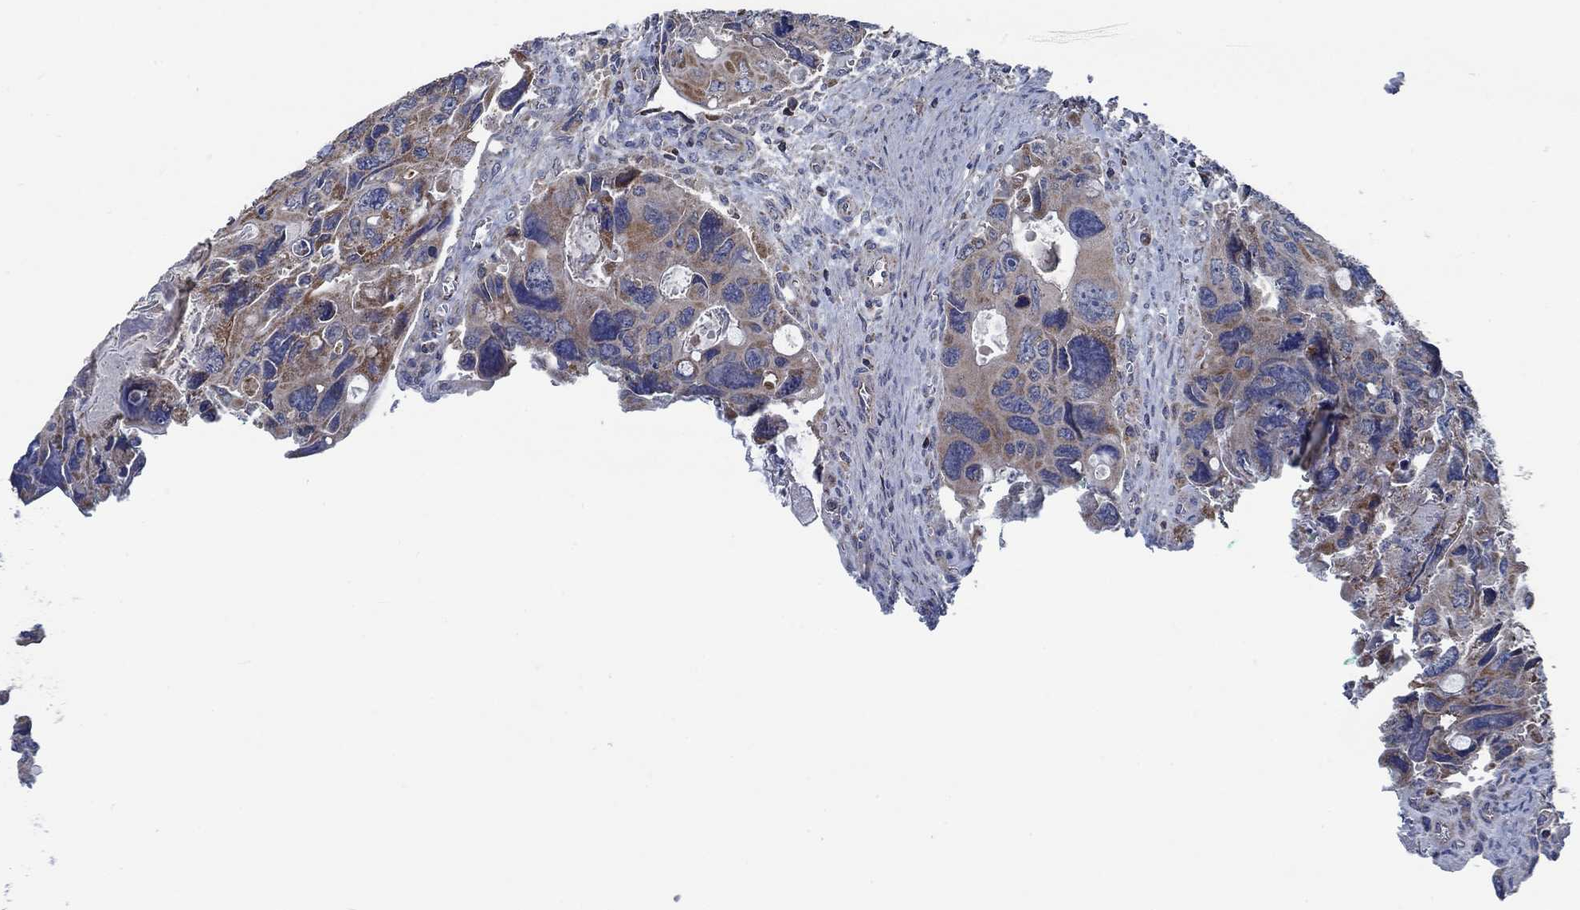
{"staining": {"intensity": "weak", "quantity": ">75%", "location": "cytoplasmic/membranous"}, "tissue": "colorectal cancer", "cell_type": "Tumor cells", "image_type": "cancer", "snomed": [{"axis": "morphology", "description": "Adenocarcinoma, NOS"}, {"axis": "topography", "description": "Rectum"}], "caption": "Weak cytoplasmic/membranous positivity for a protein is present in approximately >75% of tumor cells of adenocarcinoma (colorectal) using immunohistochemistry (IHC).", "gene": "STXBP6", "patient": {"sex": "male", "age": 62}}